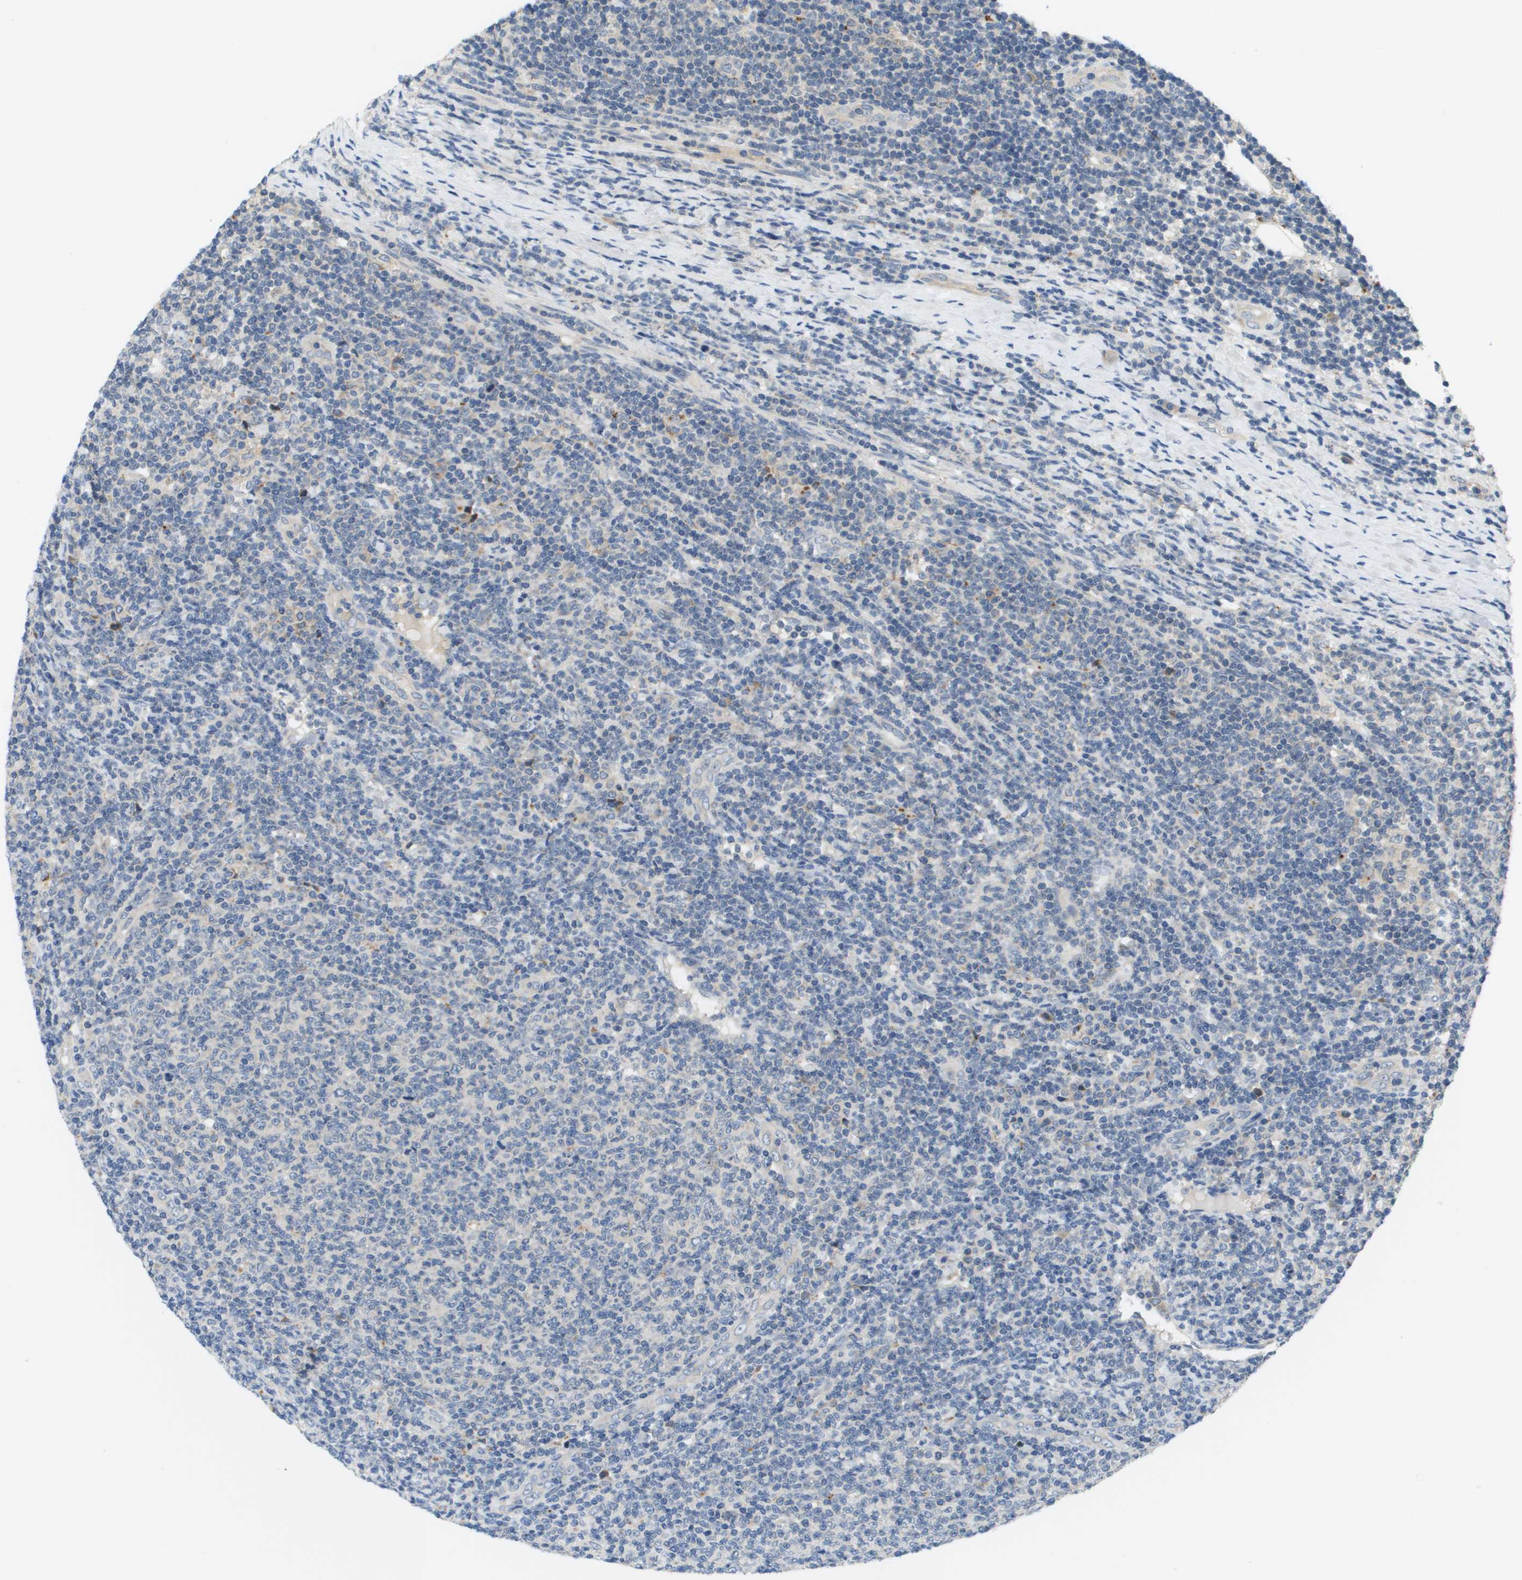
{"staining": {"intensity": "negative", "quantity": "none", "location": "none"}, "tissue": "lymphoma", "cell_type": "Tumor cells", "image_type": "cancer", "snomed": [{"axis": "morphology", "description": "Malignant lymphoma, non-Hodgkin's type, Low grade"}, {"axis": "topography", "description": "Lymph node"}], "caption": "Tumor cells show no significant protein expression in low-grade malignant lymphoma, non-Hodgkin's type.", "gene": "SLC25A20", "patient": {"sex": "male", "age": 66}}